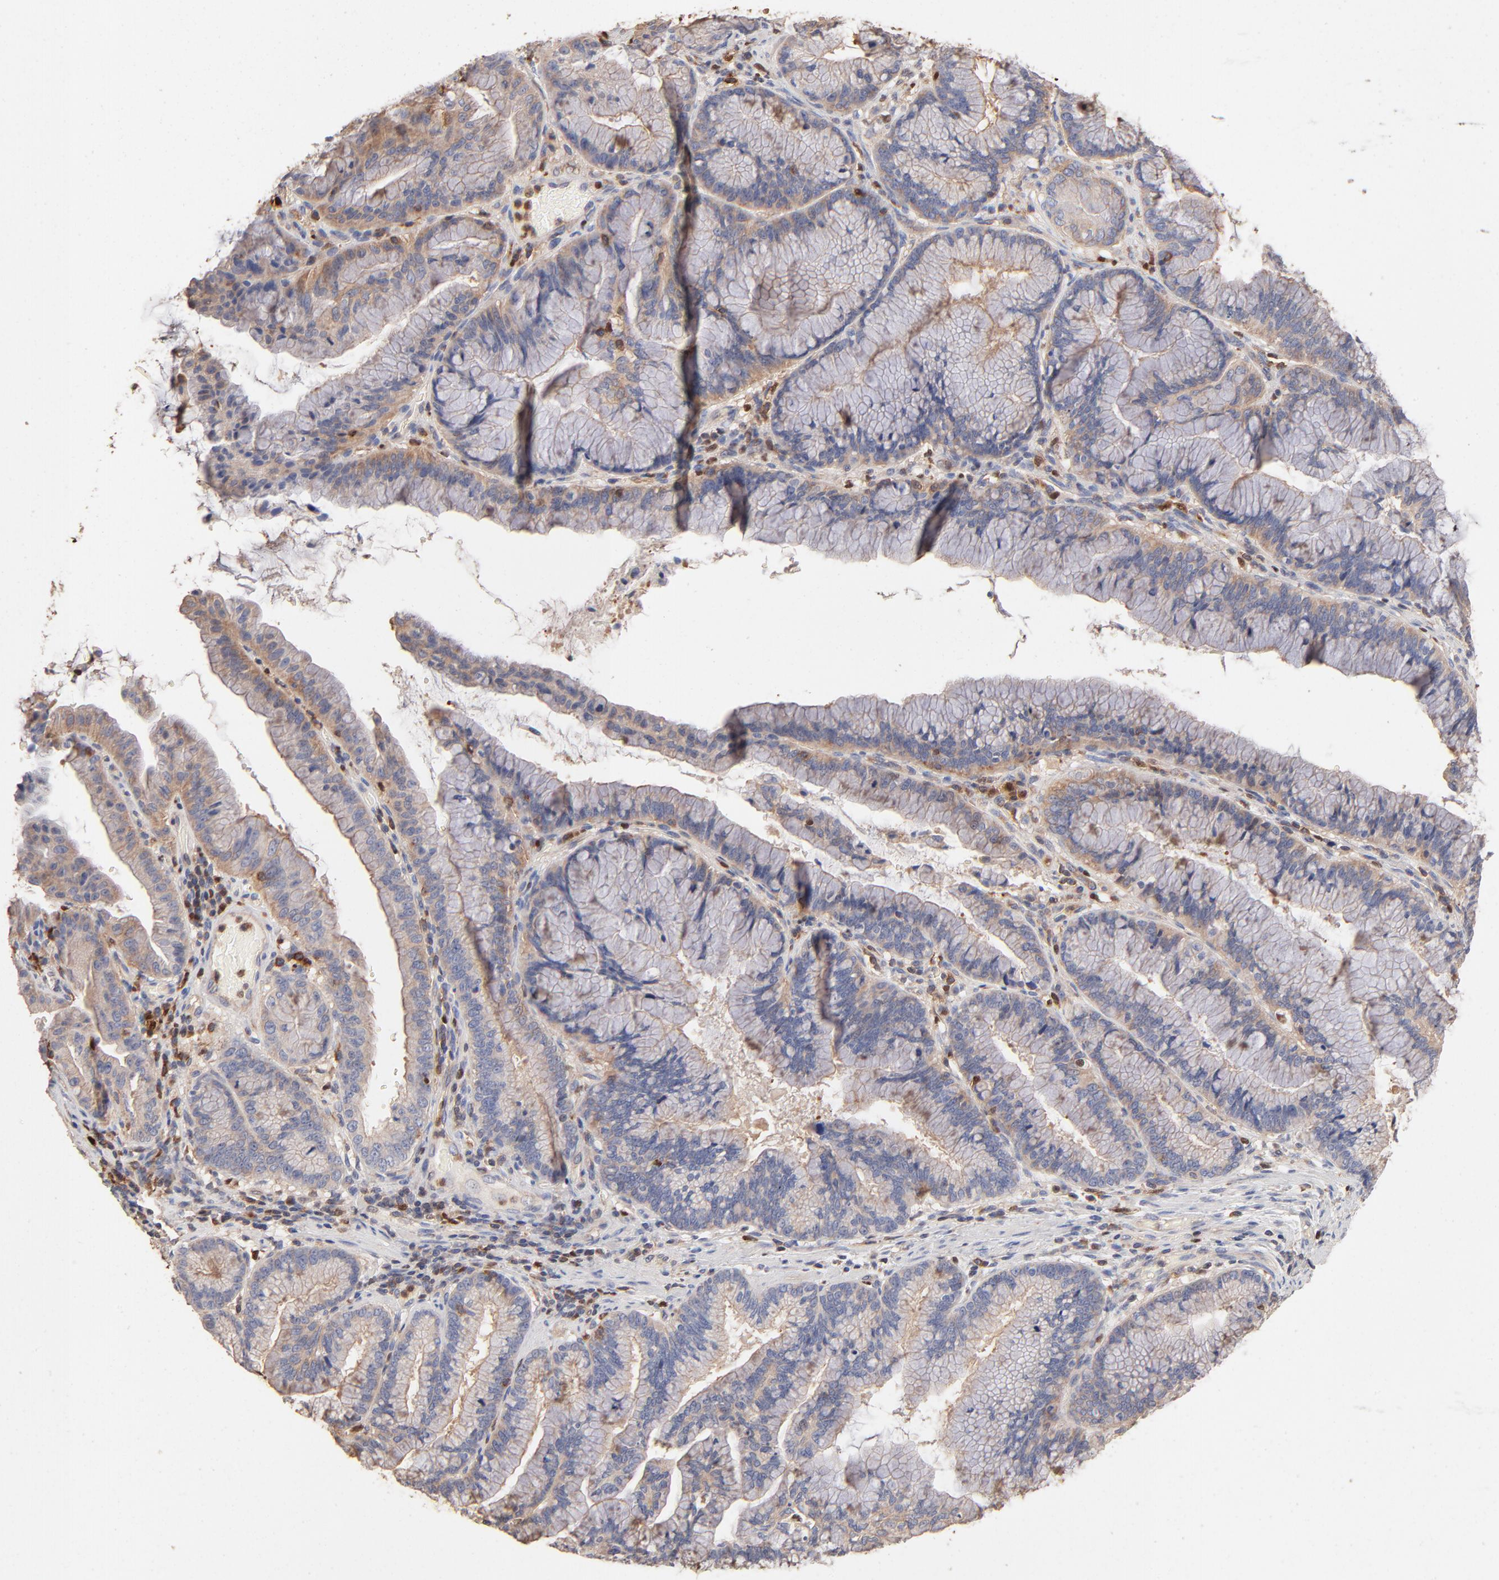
{"staining": {"intensity": "weak", "quantity": "25%-75%", "location": "cytoplasmic/membranous"}, "tissue": "pancreatic cancer", "cell_type": "Tumor cells", "image_type": "cancer", "snomed": [{"axis": "morphology", "description": "Adenocarcinoma, NOS"}, {"axis": "topography", "description": "Pancreas"}], "caption": "The image demonstrates staining of pancreatic cancer (adenocarcinoma), revealing weak cytoplasmic/membranous protein staining (brown color) within tumor cells.", "gene": "ARHGEF6", "patient": {"sex": "female", "age": 64}}